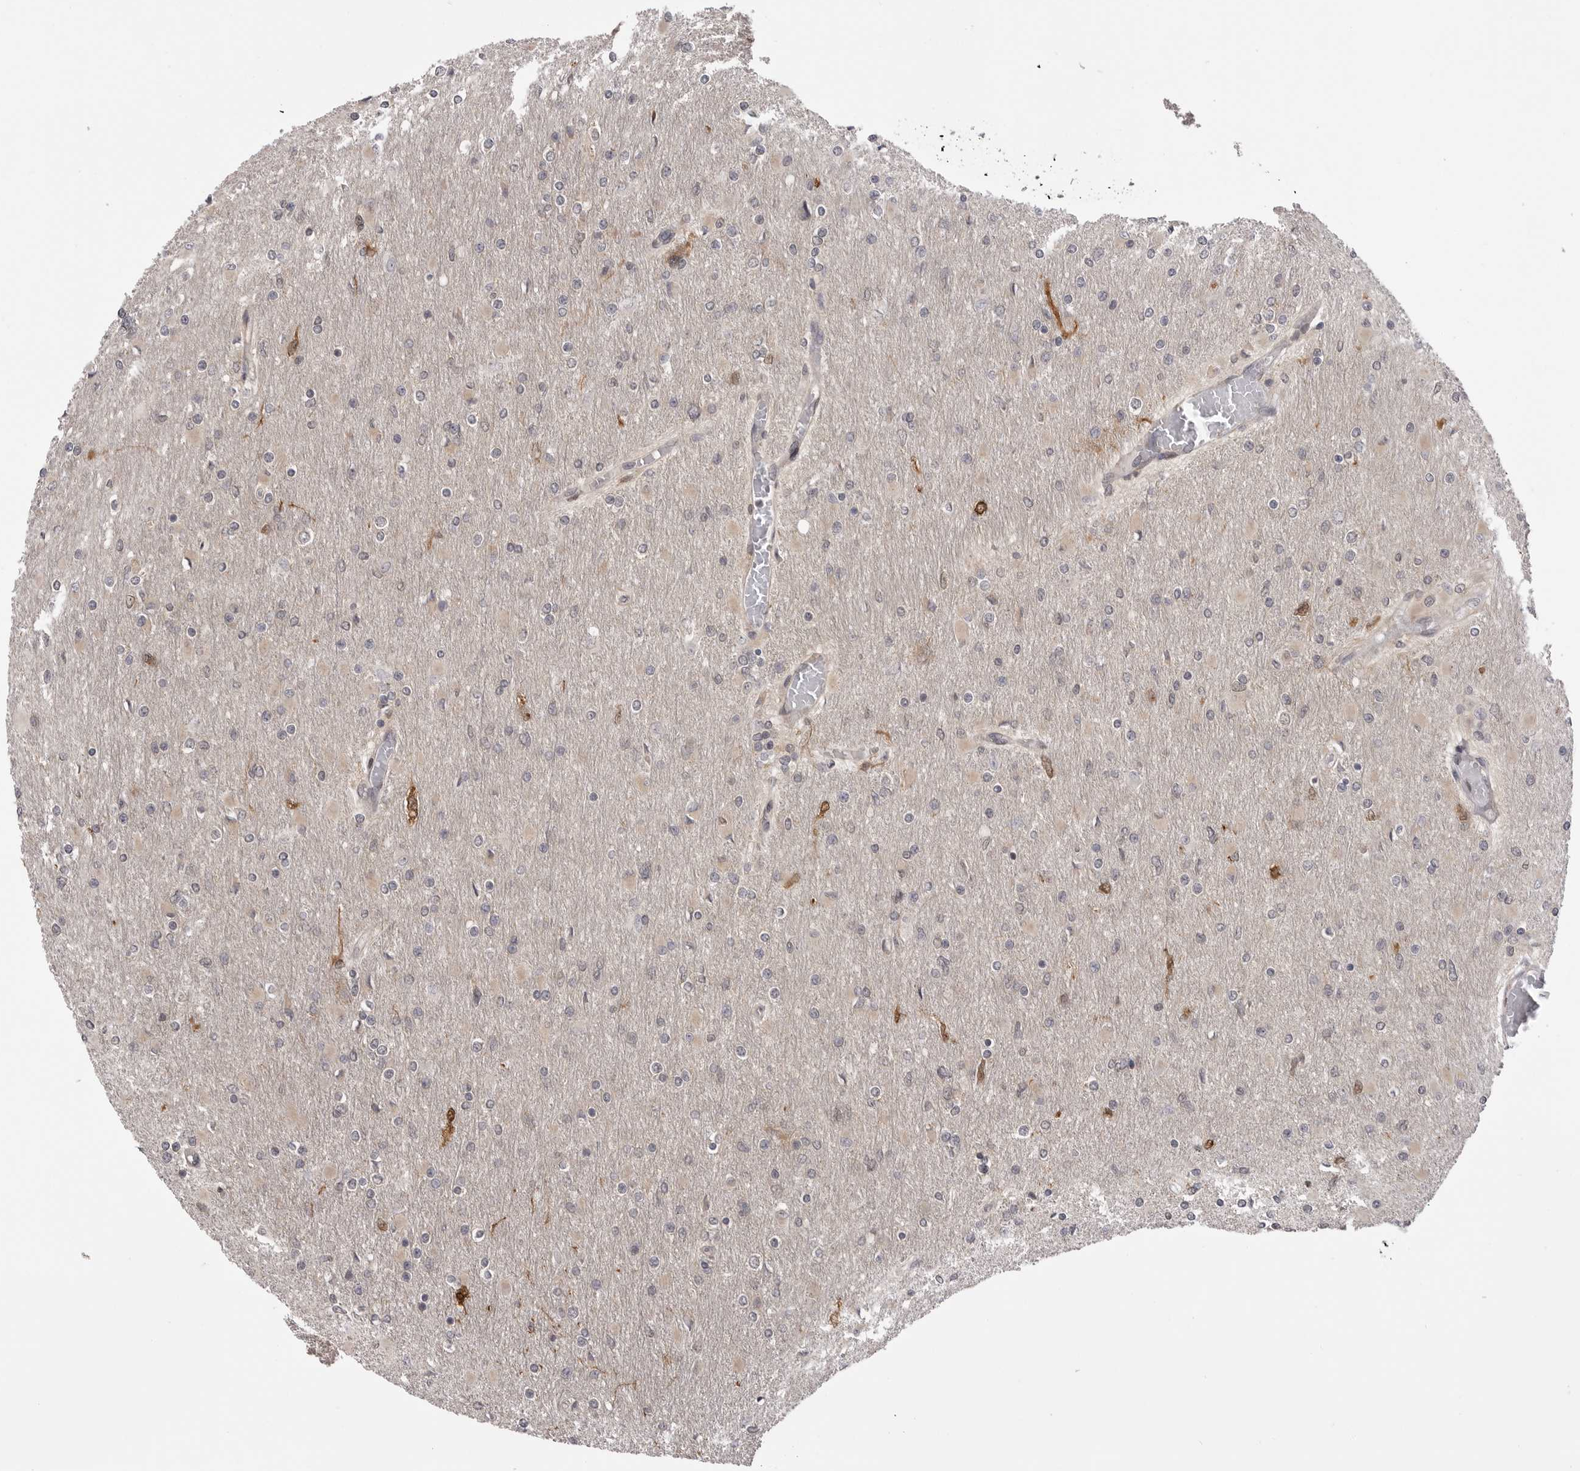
{"staining": {"intensity": "negative", "quantity": "none", "location": "none"}, "tissue": "glioma", "cell_type": "Tumor cells", "image_type": "cancer", "snomed": [{"axis": "morphology", "description": "Glioma, malignant, High grade"}, {"axis": "topography", "description": "Cerebral cortex"}], "caption": "Photomicrograph shows no significant protein expression in tumor cells of malignant high-grade glioma.", "gene": "PTK2B", "patient": {"sex": "female", "age": 36}}